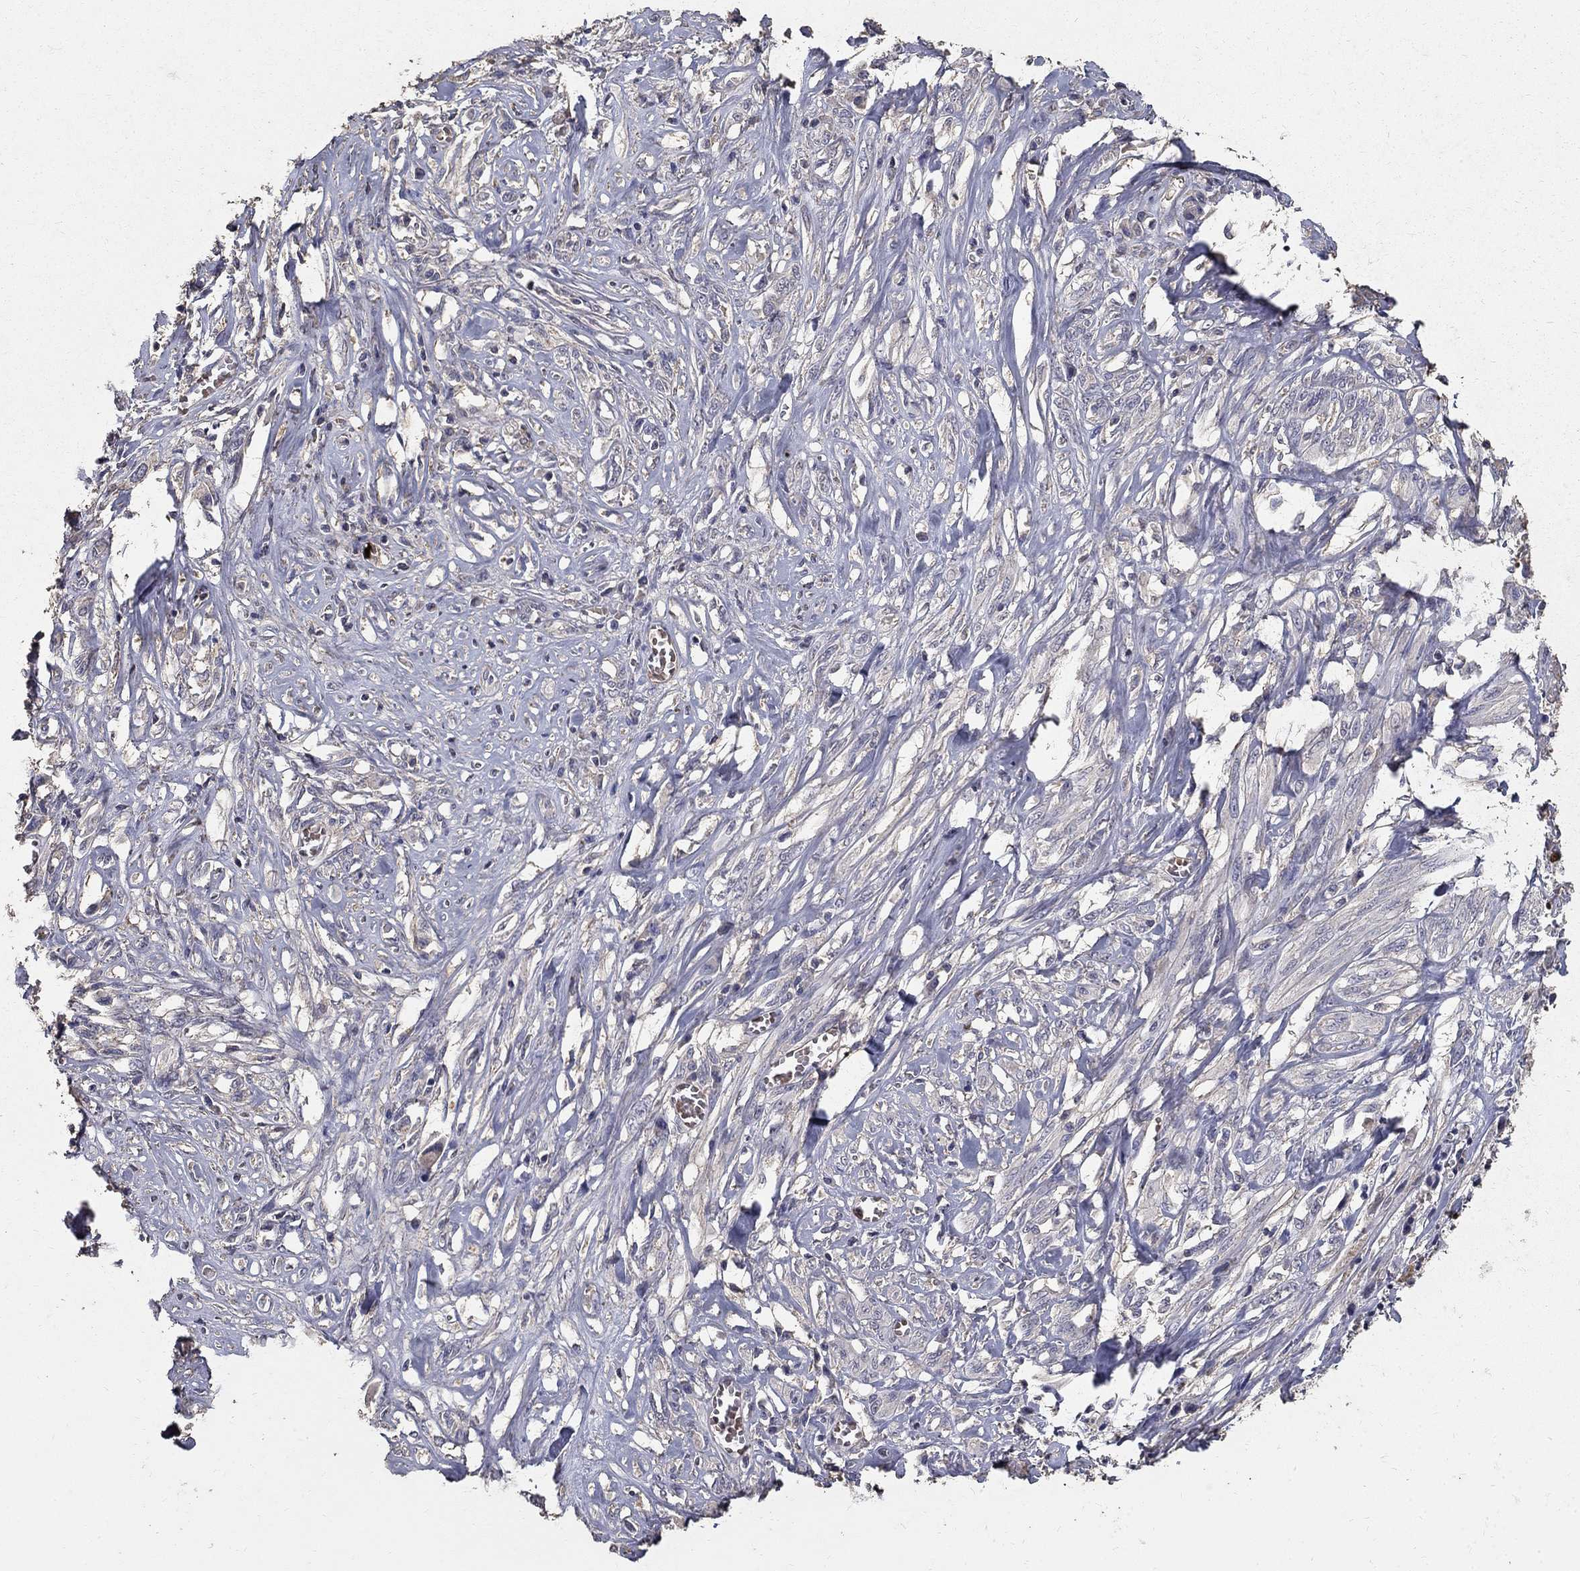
{"staining": {"intensity": "negative", "quantity": "none", "location": "none"}, "tissue": "melanoma", "cell_type": "Tumor cells", "image_type": "cancer", "snomed": [{"axis": "morphology", "description": "Malignant melanoma, NOS"}, {"axis": "topography", "description": "Skin"}], "caption": "Immunohistochemistry (IHC) micrograph of human malignant melanoma stained for a protein (brown), which exhibits no positivity in tumor cells.", "gene": "MPP2", "patient": {"sex": "female", "age": 91}}